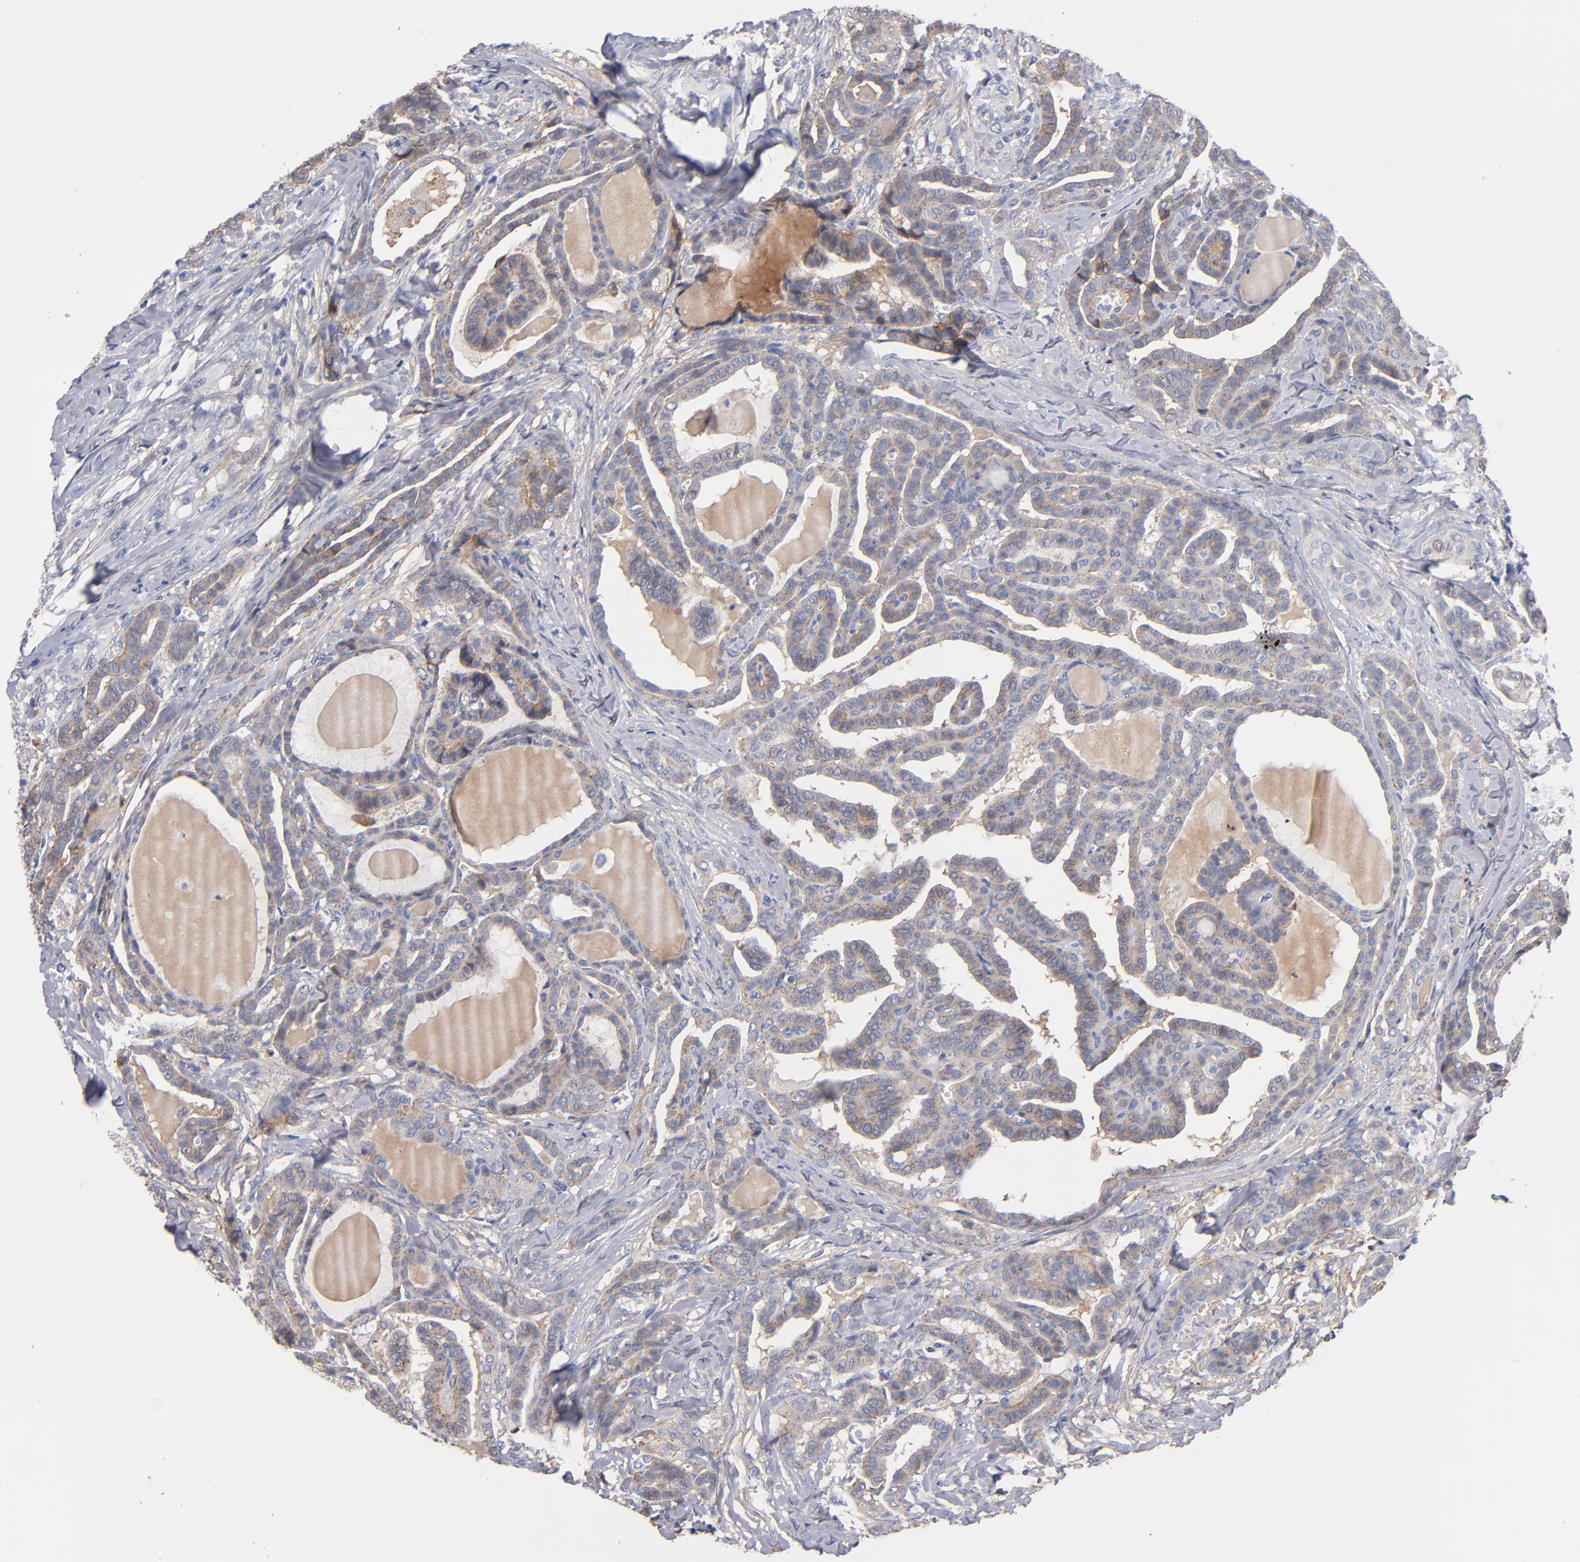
{"staining": {"intensity": "weak", "quantity": ">75%", "location": "cytoplasmic/membranous"}, "tissue": "thyroid cancer", "cell_type": "Tumor cells", "image_type": "cancer", "snomed": [{"axis": "morphology", "description": "Carcinoma, NOS"}, {"axis": "topography", "description": "Thyroid gland"}], "caption": "Protein staining exhibits weak cytoplasmic/membranous expression in about >75% of tumor cells in thyroid cancer (carcinoma).", "gene": "PLSCR4", "patient": {"sex": "female", "age": 91}}